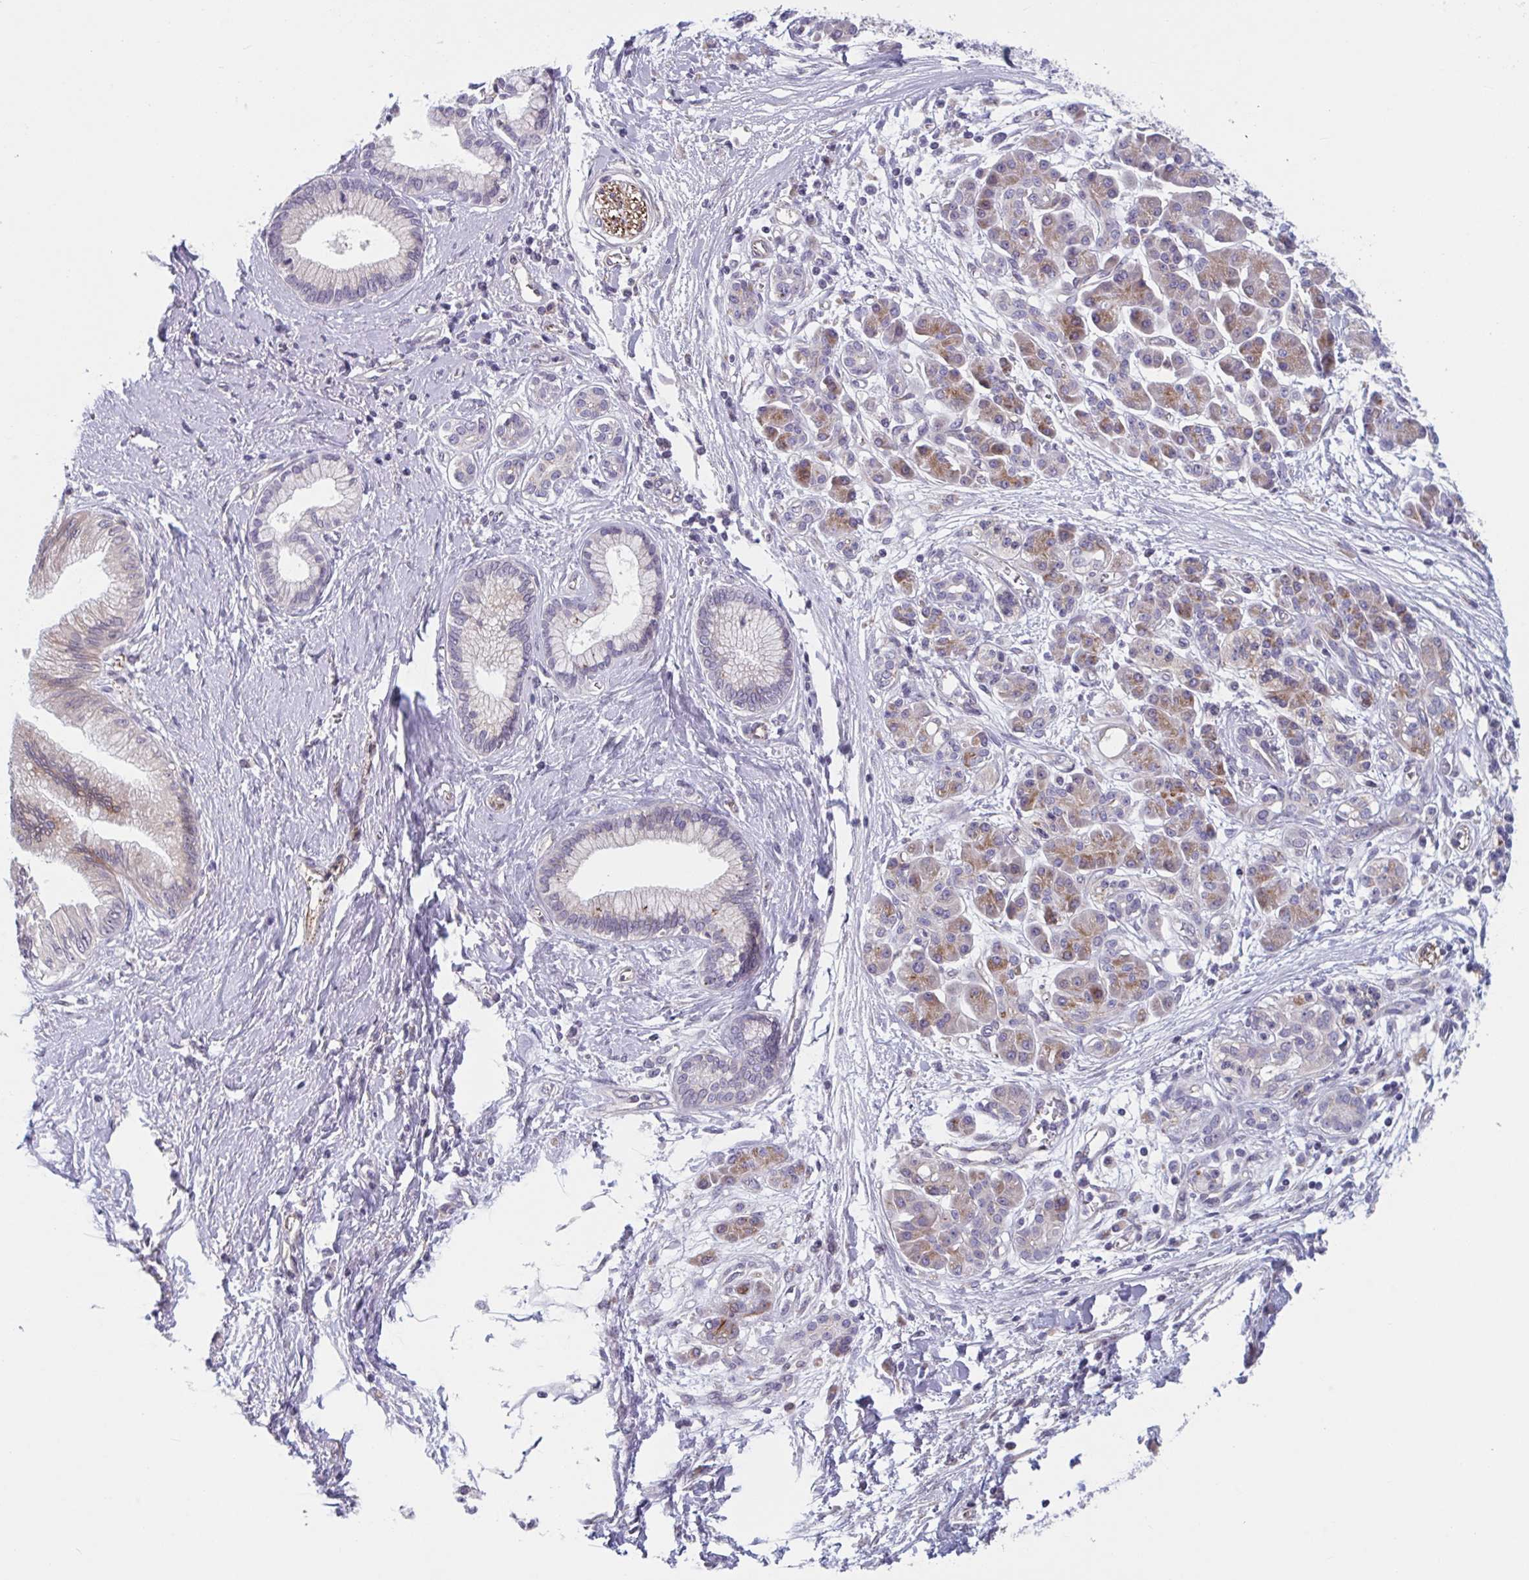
{"staining": {"intensity": "weak", "quantity": "<25%", "location": "cytoplasmic/membranous"}, "tissue": "pancreatic cancer", "cell_type": "Tumor cells", "image_type": "cancer", "snomed": [{"axis": "morphology", "description": "Adenocarcinoma, NOS"}, {"axis": "topography", "description": "Pancreas"}], "caption": "Tumor cells show no significant protein staining in adenocarcinoma (pancreatic).", "gene": "TNFSF10", "patient": {"sex": "female", "age": 77}}